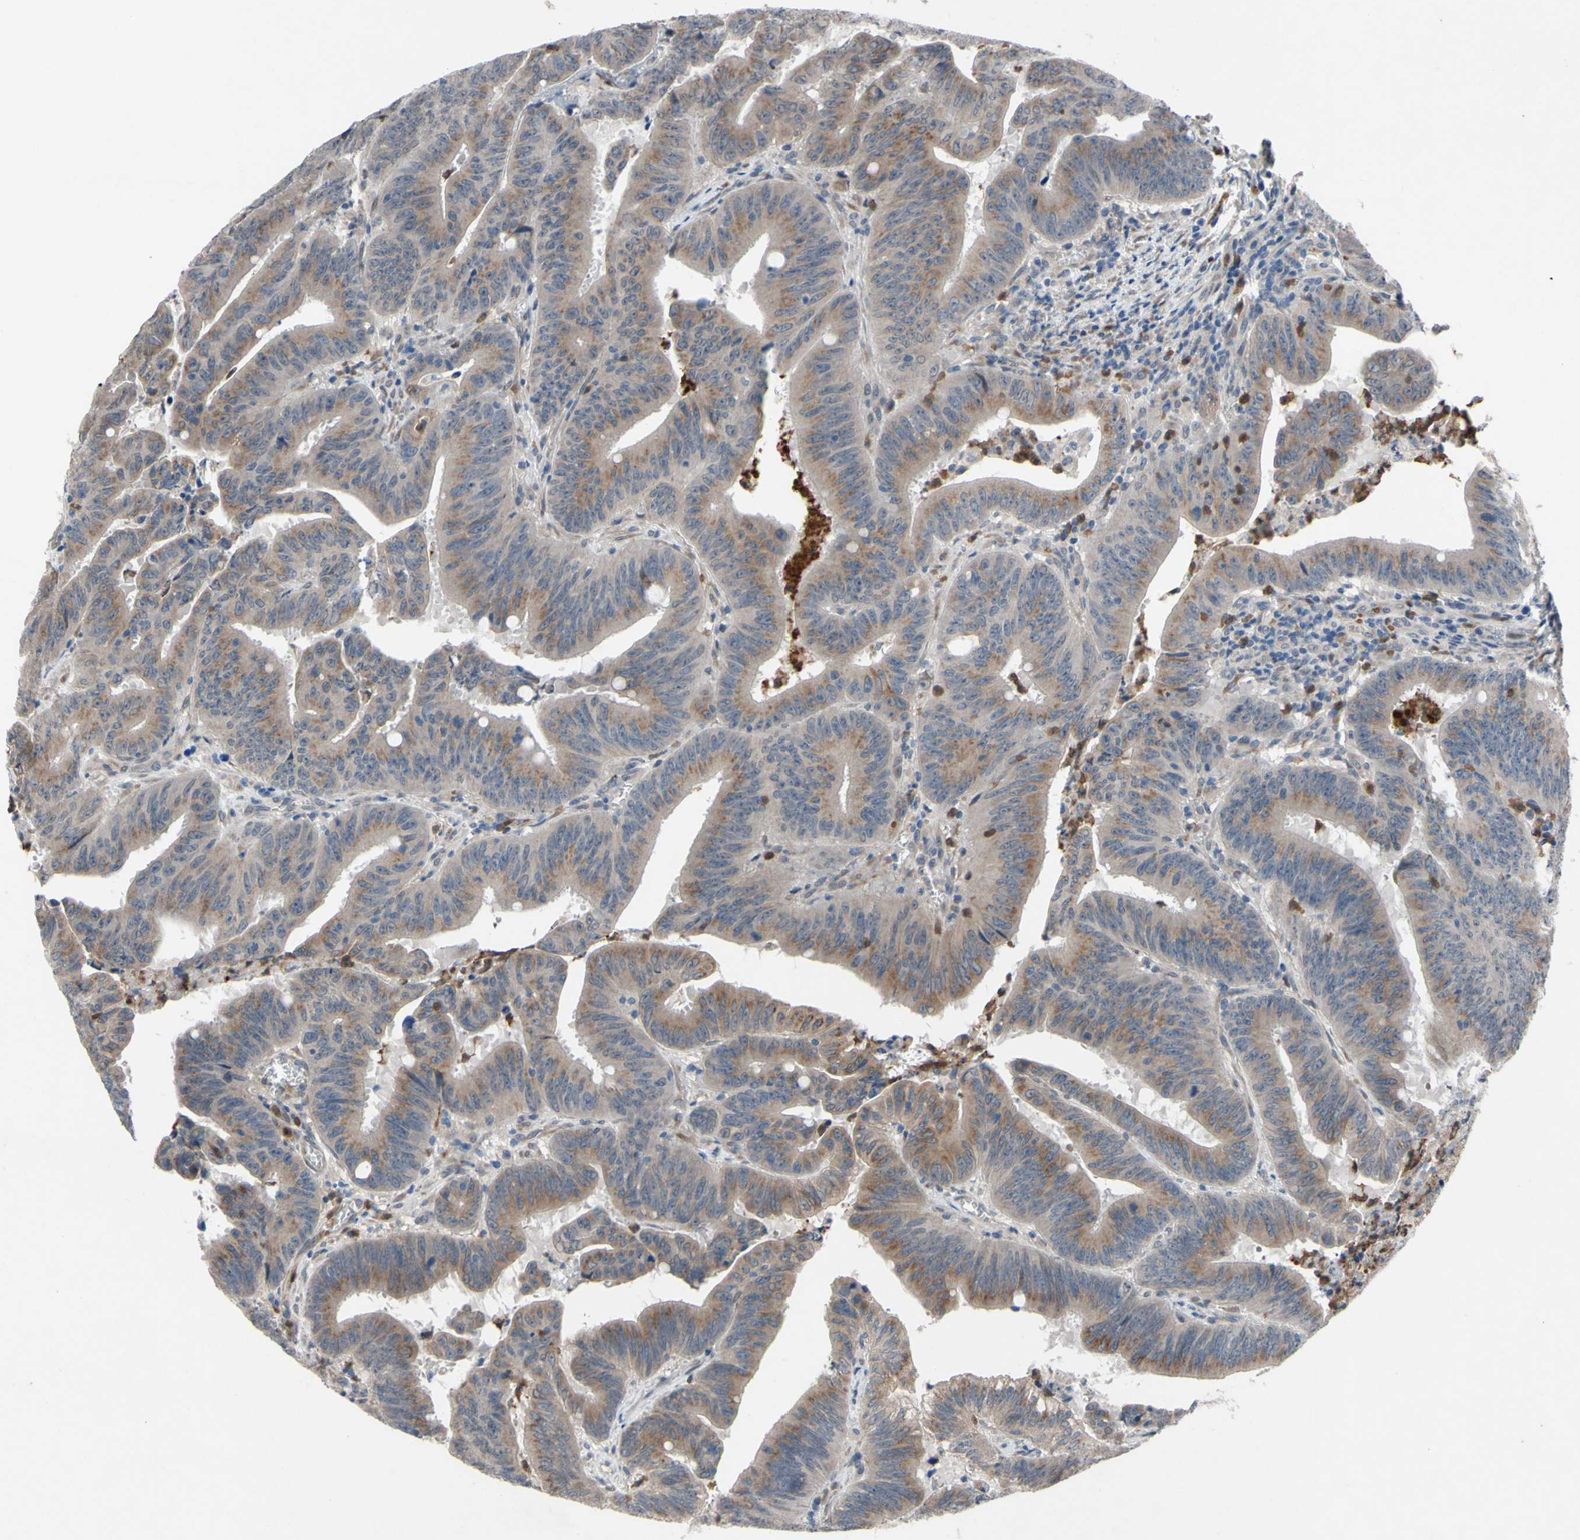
{"staining": {"intensity": "moderate", "quantity": ">75%", "location": "cytoplasmic/membranous"}, "tissue": "colorectal cancer", "cell_type": "Tumor cells", "image_type": "cancer", "snomed": [{"axis": "morphology", "description": "Adenocarcinoma, NOS"}, {"axis": "topography", "description": "Colon"}], "caption": "Colorectal adenocarcinoma stained for a protein exhibits moderate cytoplasmic/membranous positivity in tumor cells.", "gene": "GRAMD2B", "patient": {"sex": "male", "age": 45}}